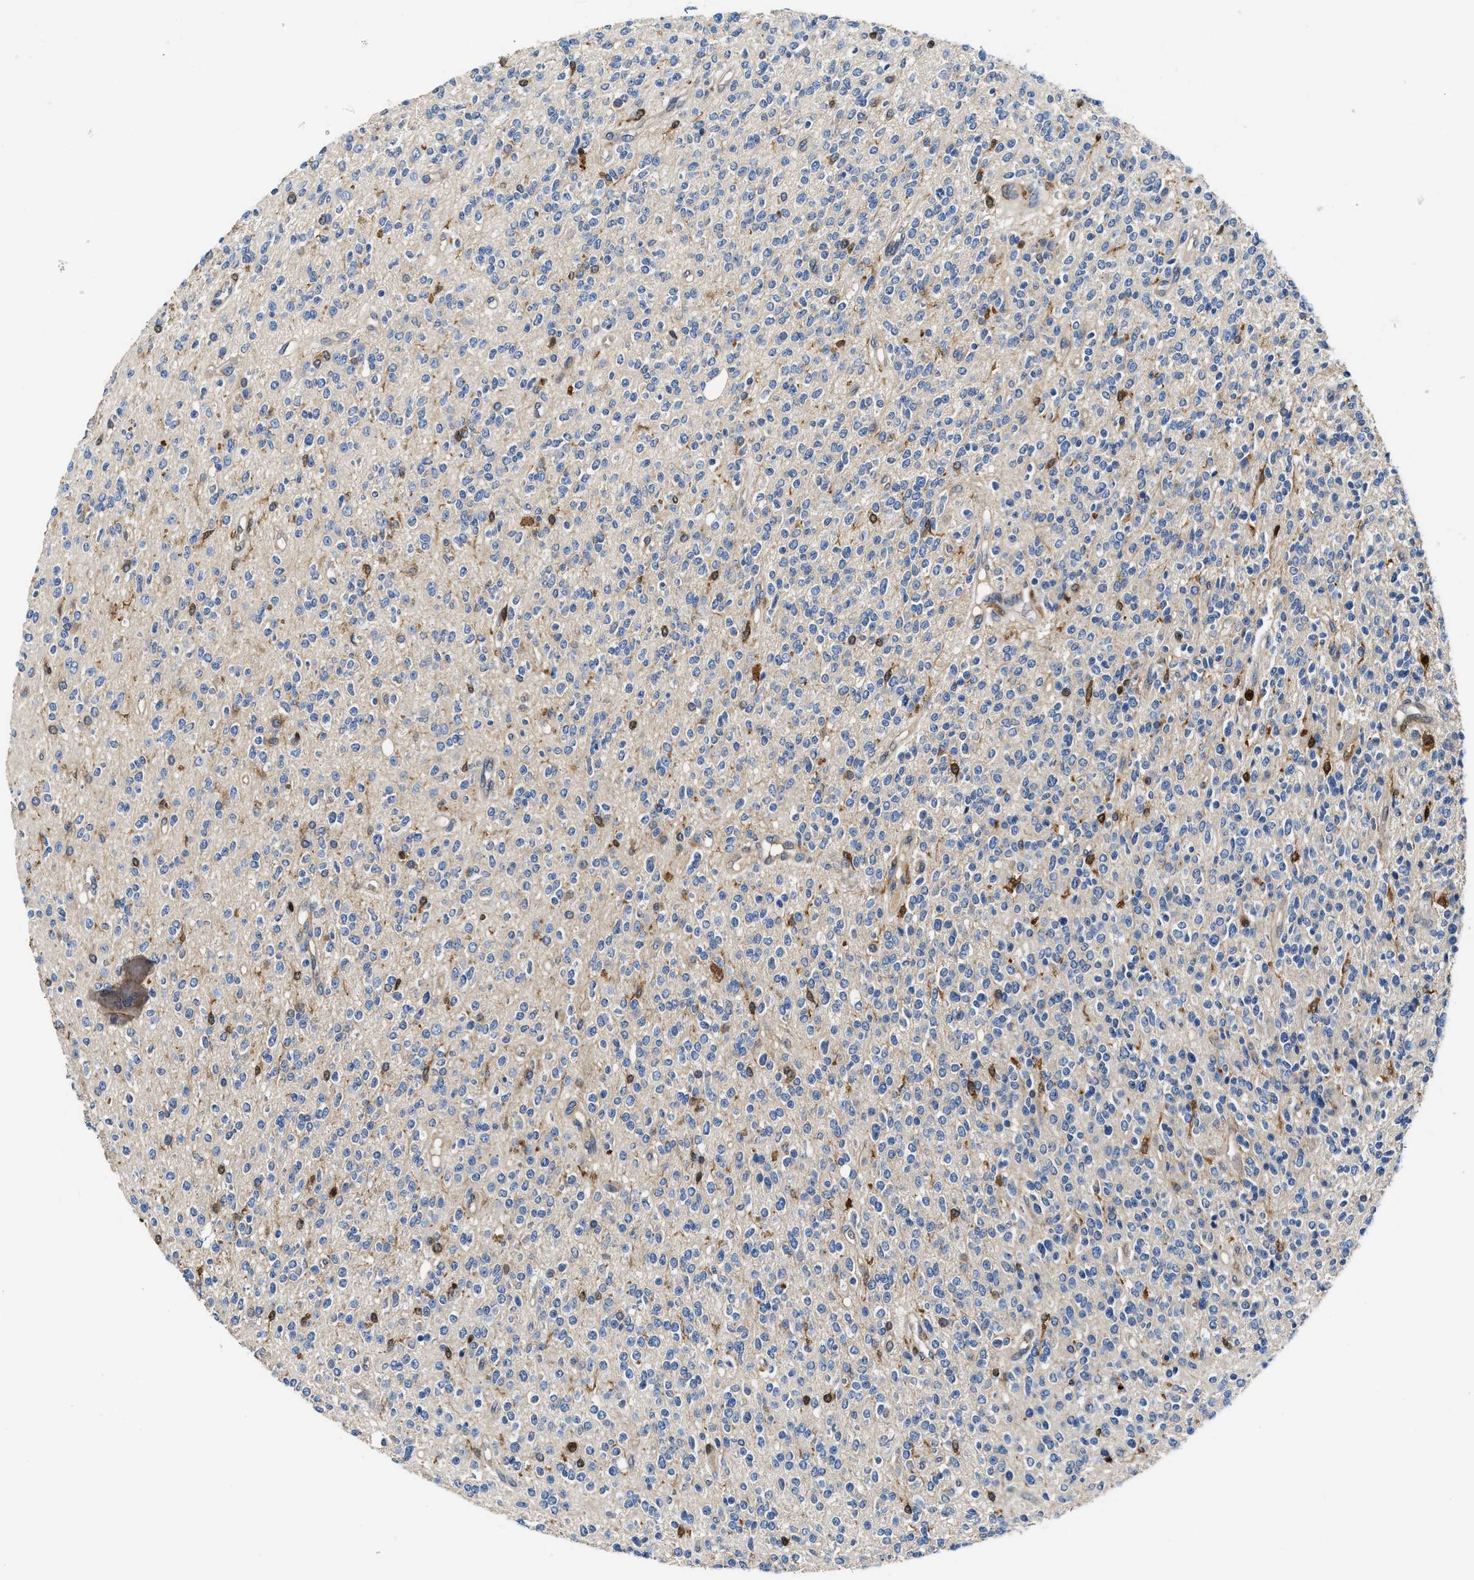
{"staining": {"intensity": "negative", "quantity": "none", "location": "none"}, "tissue": "glioma", "cell_type": "Tumor cells", "image_type": "cancer", "snomed": [{"axis": "morphology", "description": "Glioma, malignant, High grade"}, {"axis": "topography", "description": "Brain"}], "caption": "Tumor cells are negative for protein expression in human glioma. (DAB IHC visualized using brightfield microscopy, high magnification).", "gene": "OSTF1", "patient": {"sex": "male", "age": 34}}